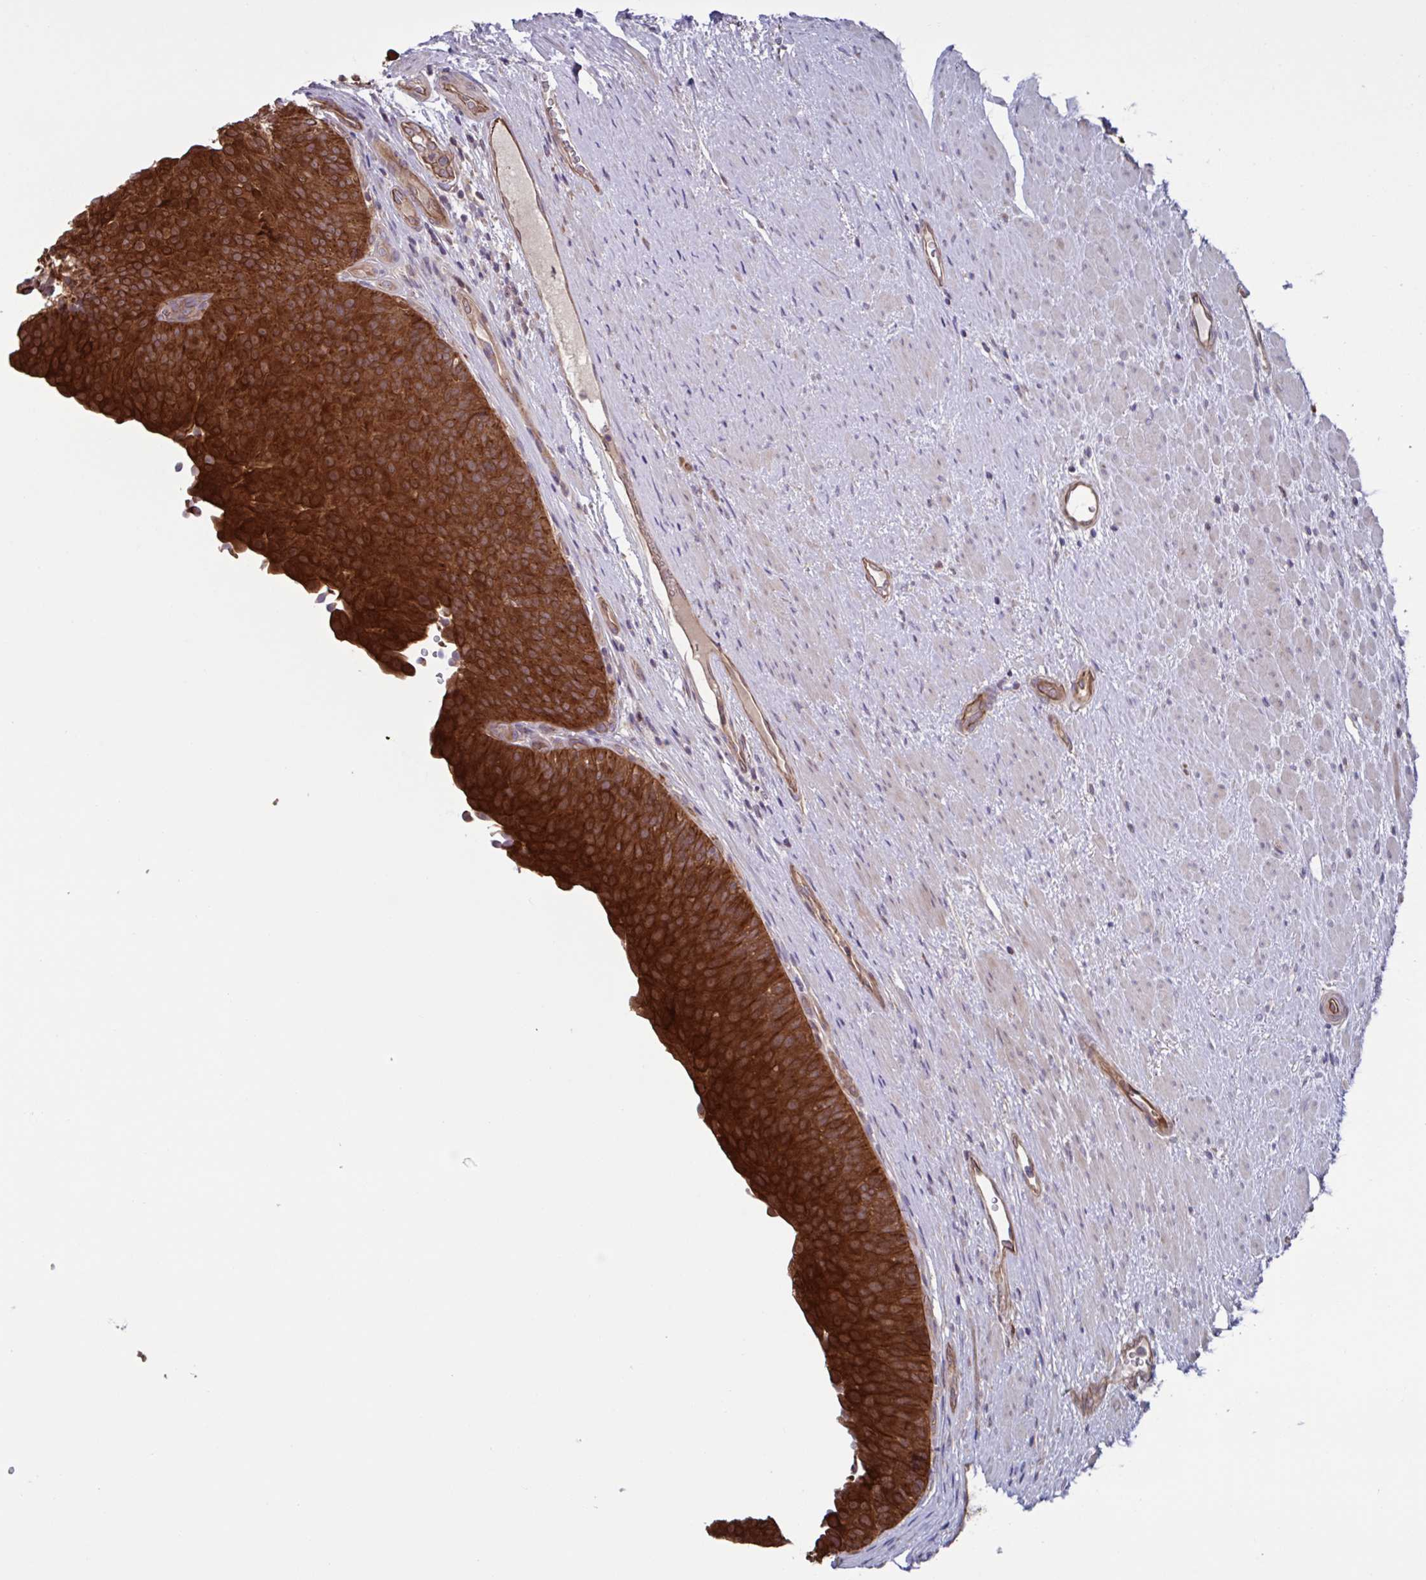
{"staining": {"intensity": "strong", "quantity": ">75%", "location": "cytoplasmic/membranous"}, "tissue": "urinary bladder", "cell_type": "Urothelial cells", "image_type": "normal", "snomed": [{"axis": "morphology", "description": "Normal tissue, NOS"}, {"axis": "topography", "description": "Urinary bladder"}, {"axis": "topography", "description": "Prostate"}], "caption": "Protein analysis of normal urinary bladder displays strong cytoplasmic/membranous staining in about >75% of urothelial cells.", "gene": "GLTP", "patient": {"sex": "male", "age": 77}}